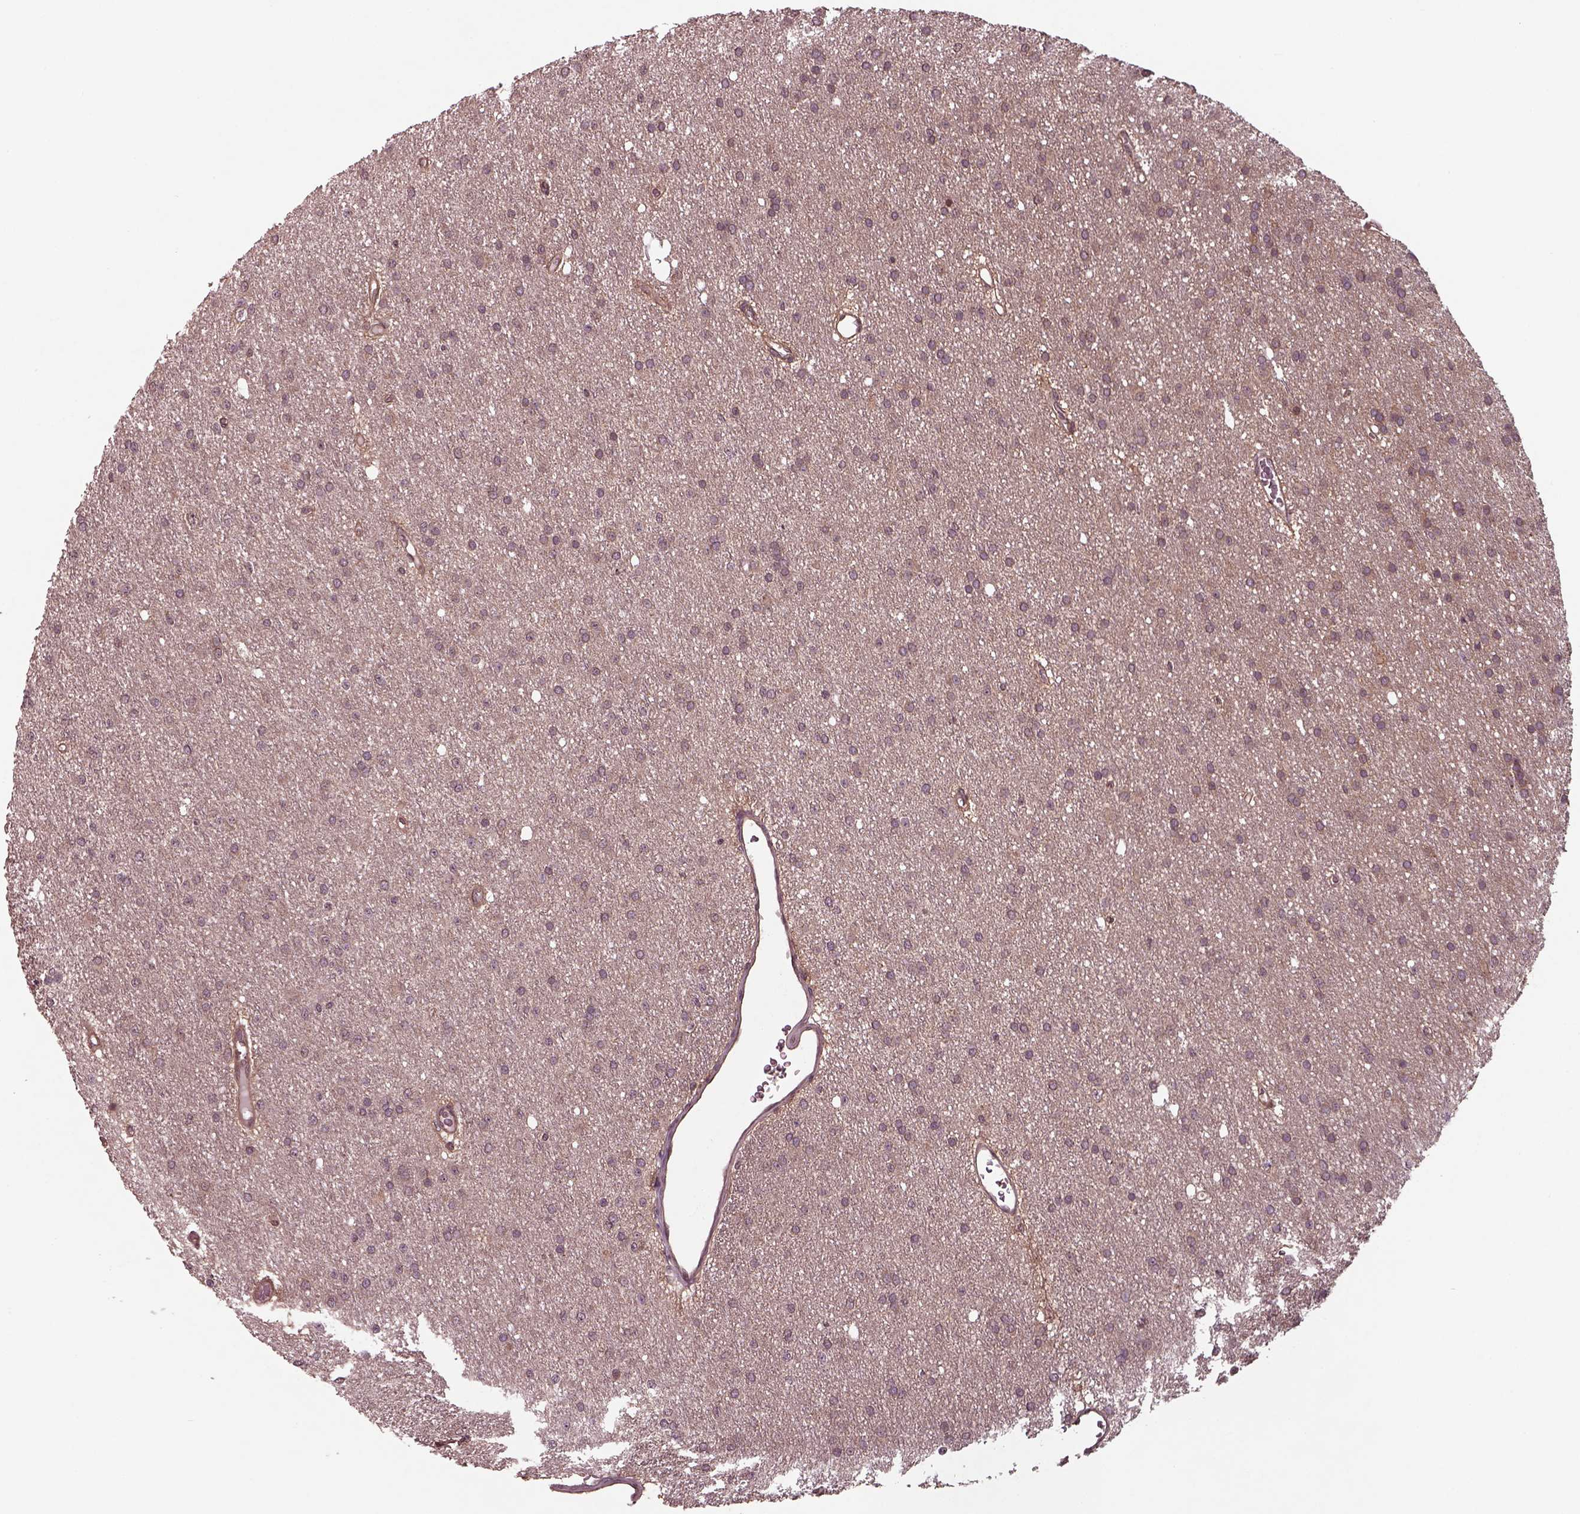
{"staining": {"intensity": "negative", "quantity": "none", "location": "none"}, "tissue": "glioma", "cell_type": "Tumor cells", "image_type": "cancer", "snomed": [{"axis": "morphology", "description": "Glioma, malignant, Low grade"}, {"axis": "topography", "description": "Brain"}], "caption": "Human malignant glioma (low-grade) stained for a protein using immunohistochemistry exhibits no staining in tumor cells.", "gene": "CHMP3", "patient": {"sex": "male", "age": 27}}